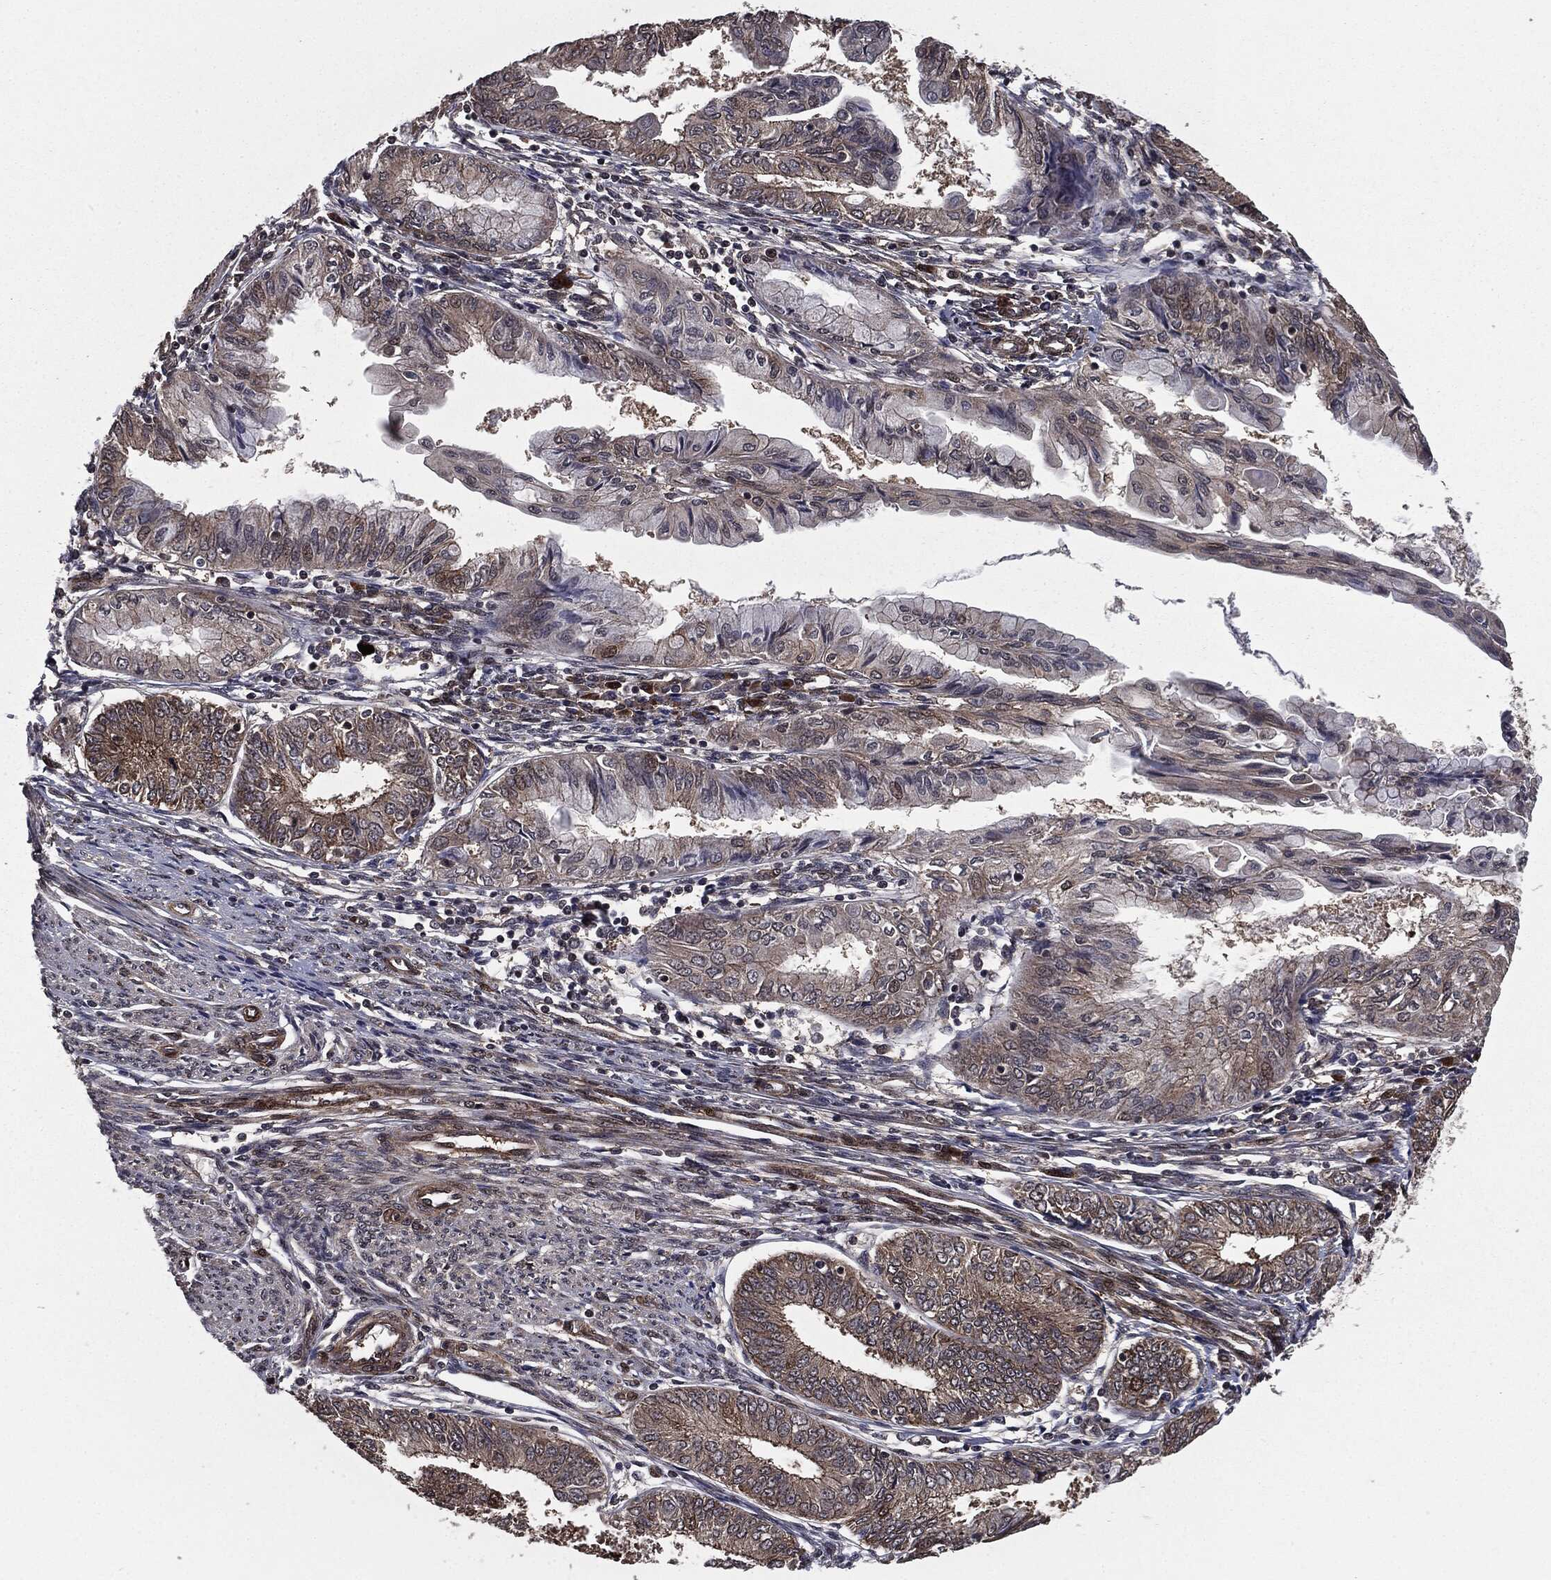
{"staining": {"intensity": "moderate", "quantity": "<25%", "location": "cytoplasmic/membranous"}, "tissue": "endometrial cancer", "cell_type": "Tumor cells", "image_type": "cancer", "snomed": [{"axis": "morphology", "description": "Adenocarcinoma, NOS"}, {"axis": "topography", "description": "Endometrium"}], "caption": "Brown immunohistochemical staining in human endometrial adenocarcinoma reveals moderate cytoplasmic/membranous staining in approximately <25% of tumor cells. (DAB IHC with brightfield microscopy, high magnification).", "gene": "PTPA", "patient": {"sex": "female", "age": 68}}